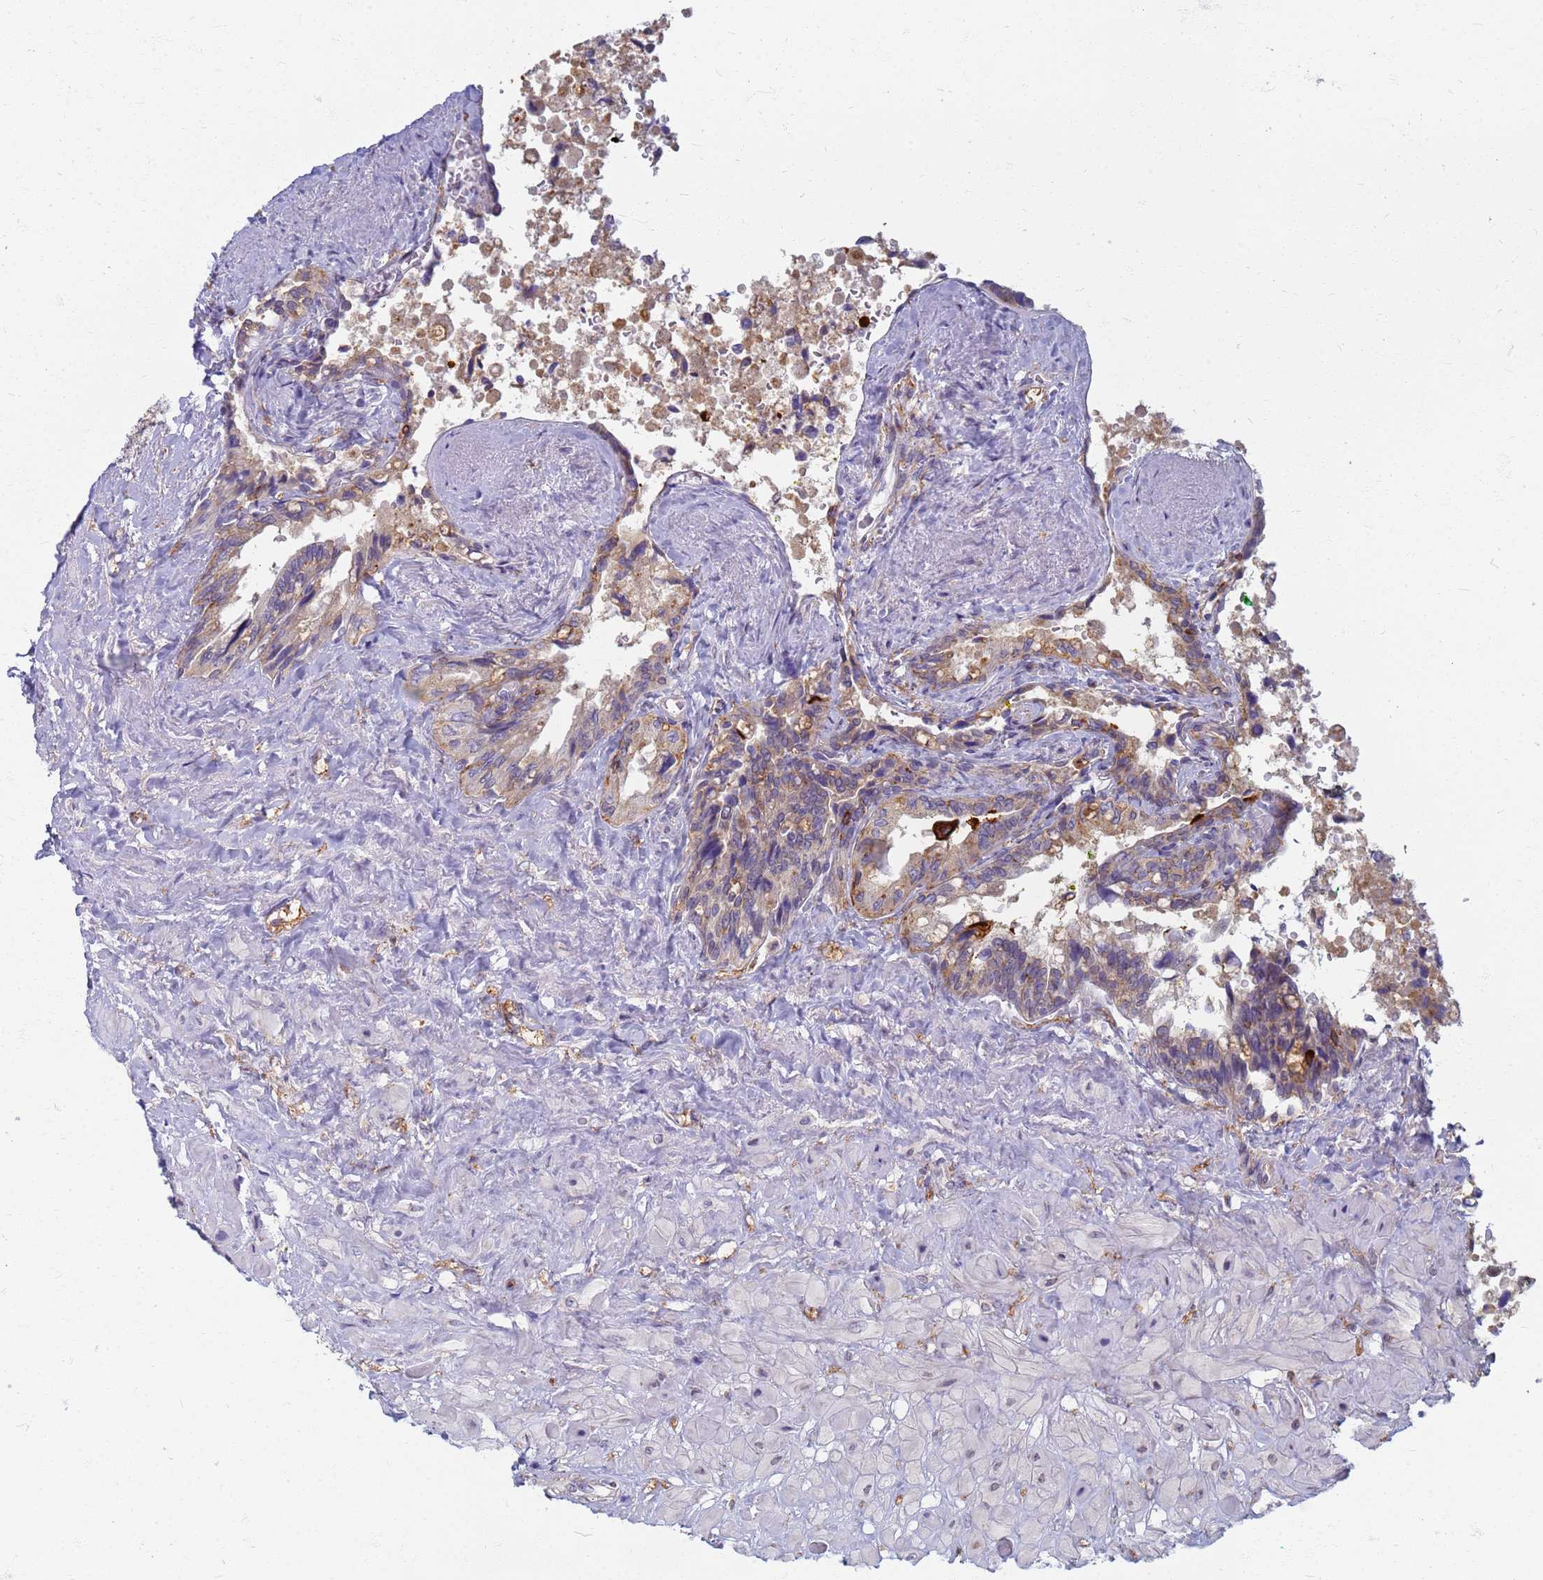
{"staining": {"intensity": "weak", "quantity": ">75%", "location": "cytoplasmic/membranous"}, "tissue": "seminal vesicle", "cell_type": "Glandular cells", "image_type": "normal", "snomed": [{"axis": "morphology", "description": "Normal tissue, NOS"}, {"axis": "topography", "description": "Seminal veicle"}, {"axis": "topography", "description": "Peripheral nerve tissue"}], "caption": "Approximately >75% of glandular cells in unremarkable human seminal vesicle reveal weak cytoplasmic/membranous protein positivity as visualized by brown immunohistochemical staining.", "gene": "ATP6V1E1", "patient": {"sex": "male", "age": 60}}